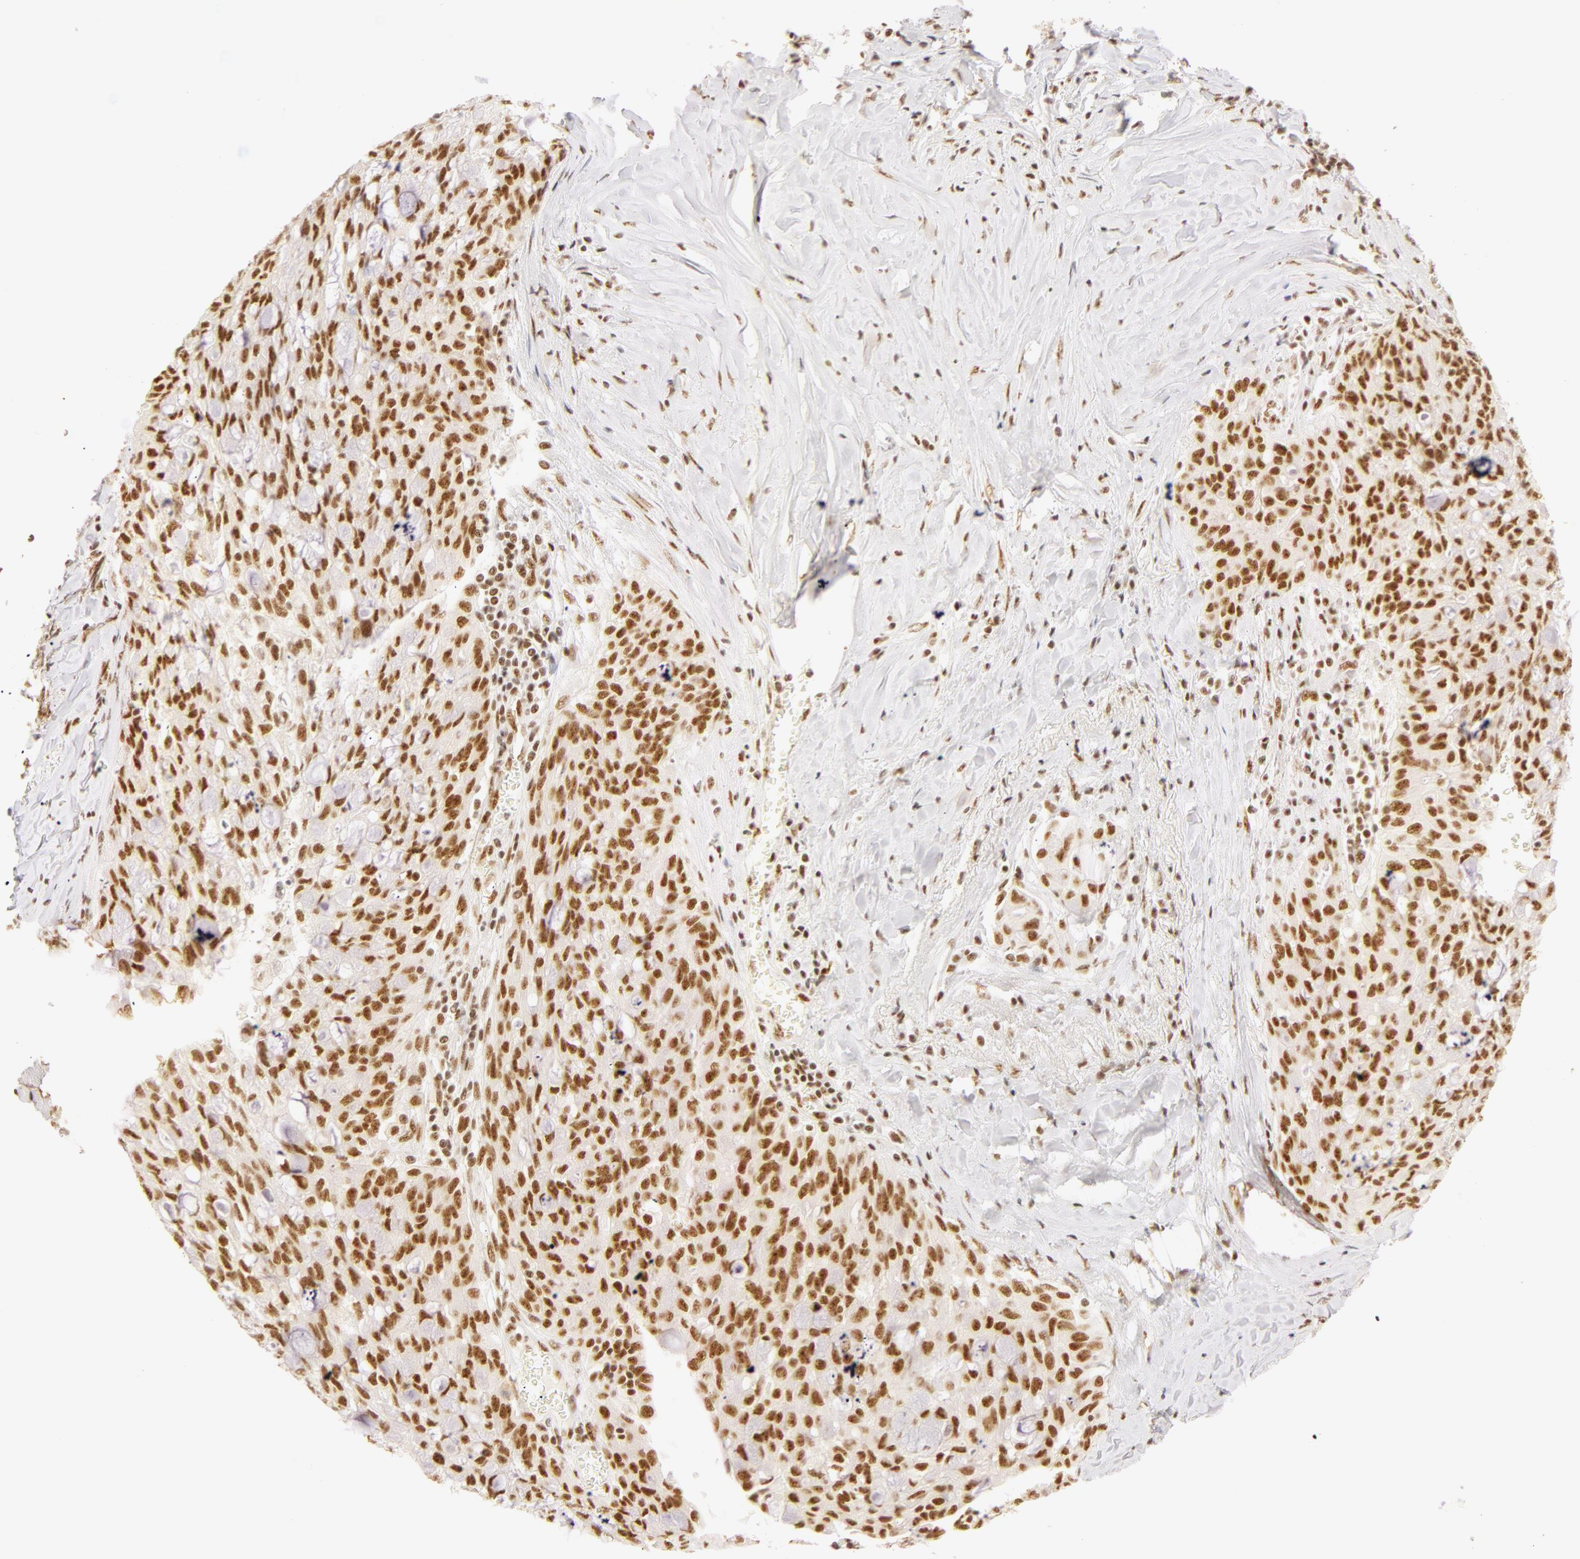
{"staining": {"intensity": "moderate", "quantity": ">75%", "location": "nuclear"}, "tissue": "lung cancer", "cell_type": "Tumor cells", "image_type": "cancer", "snomed": [{"axis": "morphology", "description": "Adenocarcinoma, NOS"}, {"axis": "topography", "description": "Lung"}], "caption": "A micrograph showing moderate nuclear positivity in approximately >75% of tumor cells in adenocarcinoma (lung), as visualized by brown immunohistochemical staining.", "gene": "RBM39", "patient": {"sex": "female", "age": 44}}